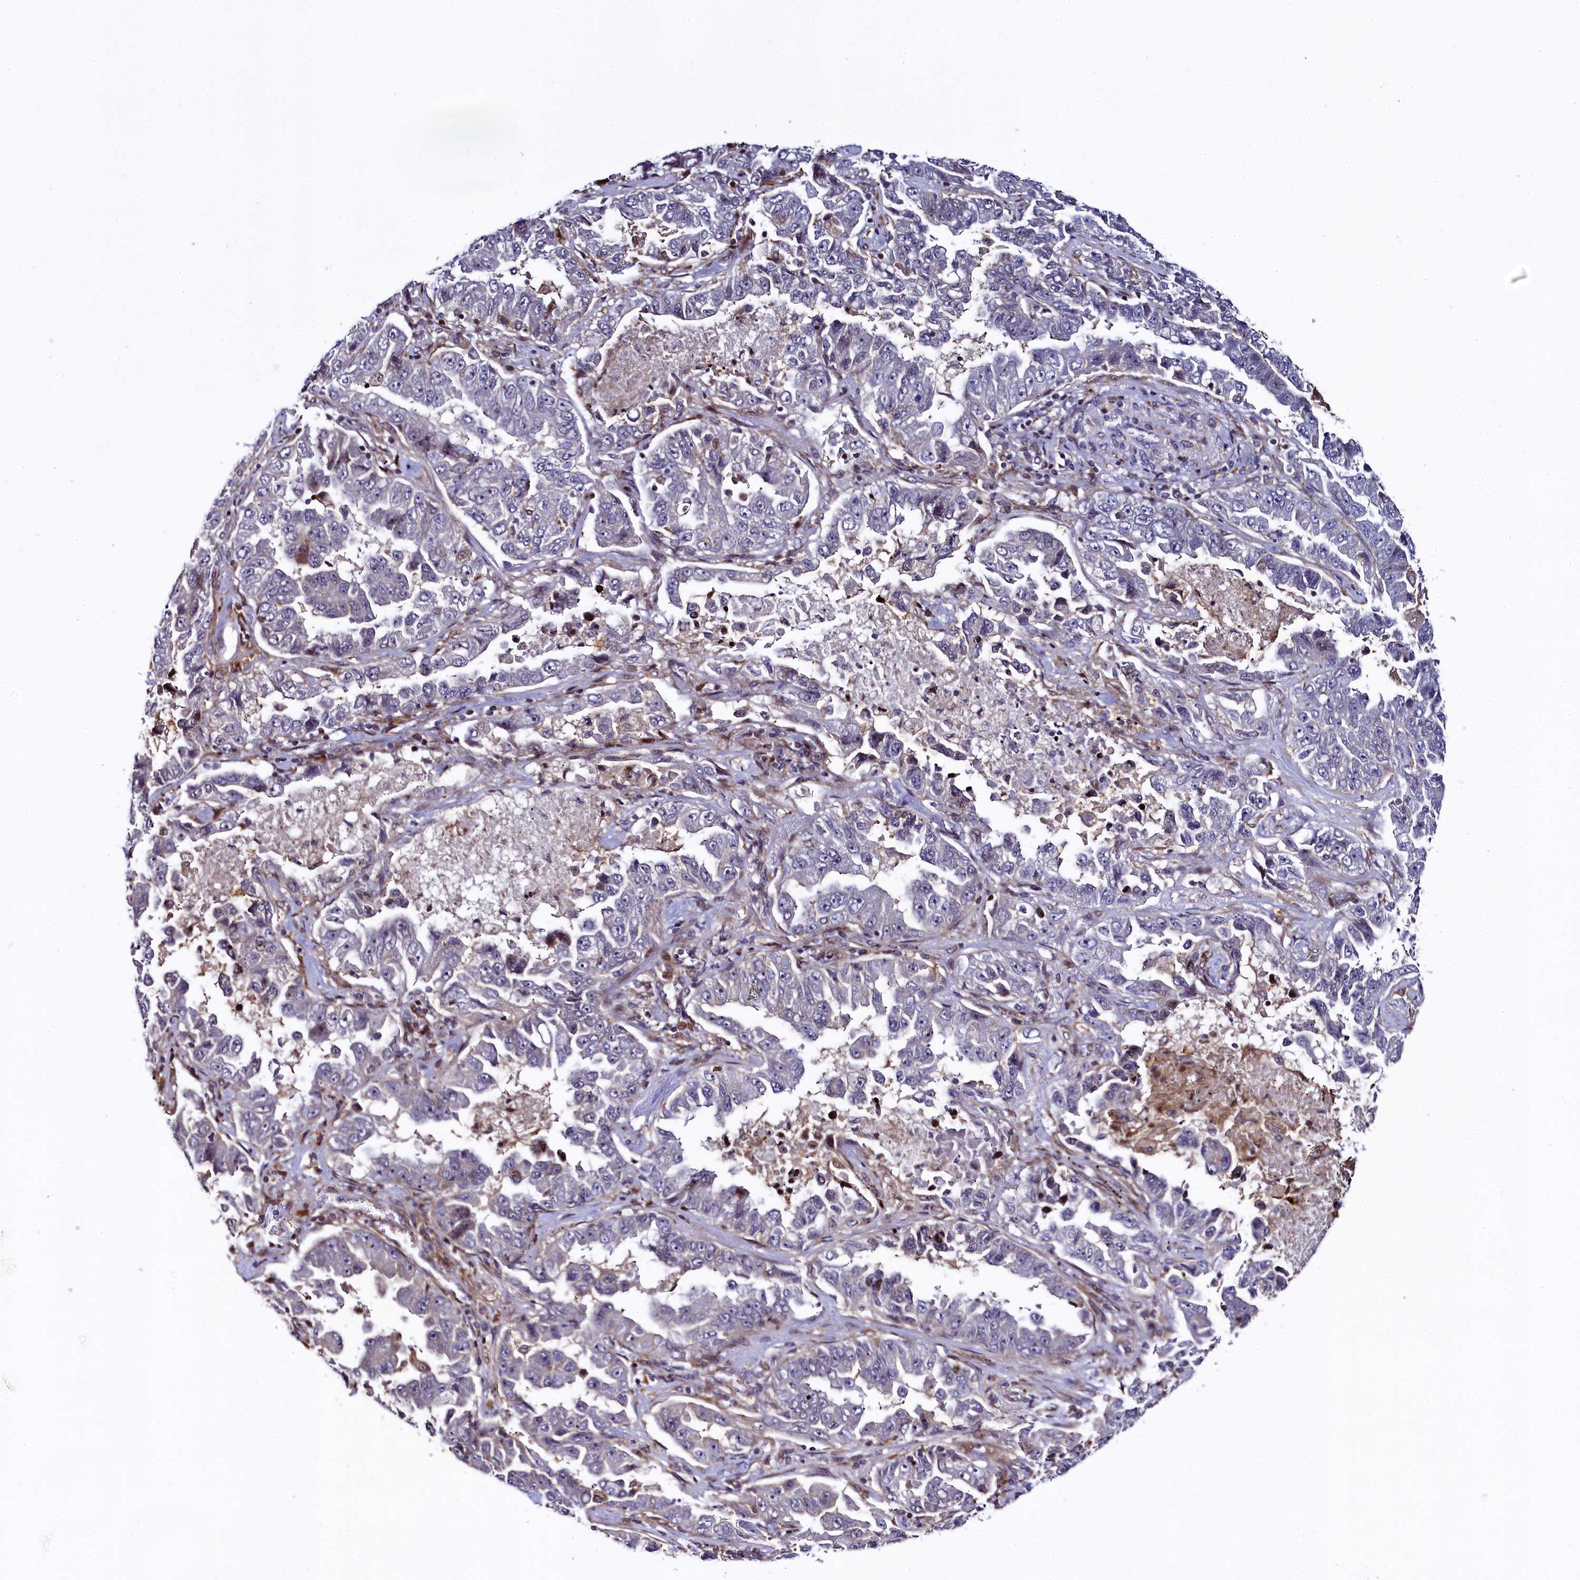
{"staining": {"intensity": "negative", "quantity": "none", "location": "none"}, "tissue": "lung cancer", "cell_type": "Tumor cells", "image_type": "cancer", "snomed": [{"axis": "morphology", "description": "Adenocarcinoma, NOS"}, {"axis": "topography", "description": "Lung"}], "caption": "Histopathology image shows no protein staining in tumor cells of lung adenocarcinoma tissue. (DAB (3,3'-diaminobenzidine) IHC, high magnification).", "gene": "TGDS", "patient": {"sex": "female", "age": 51}}